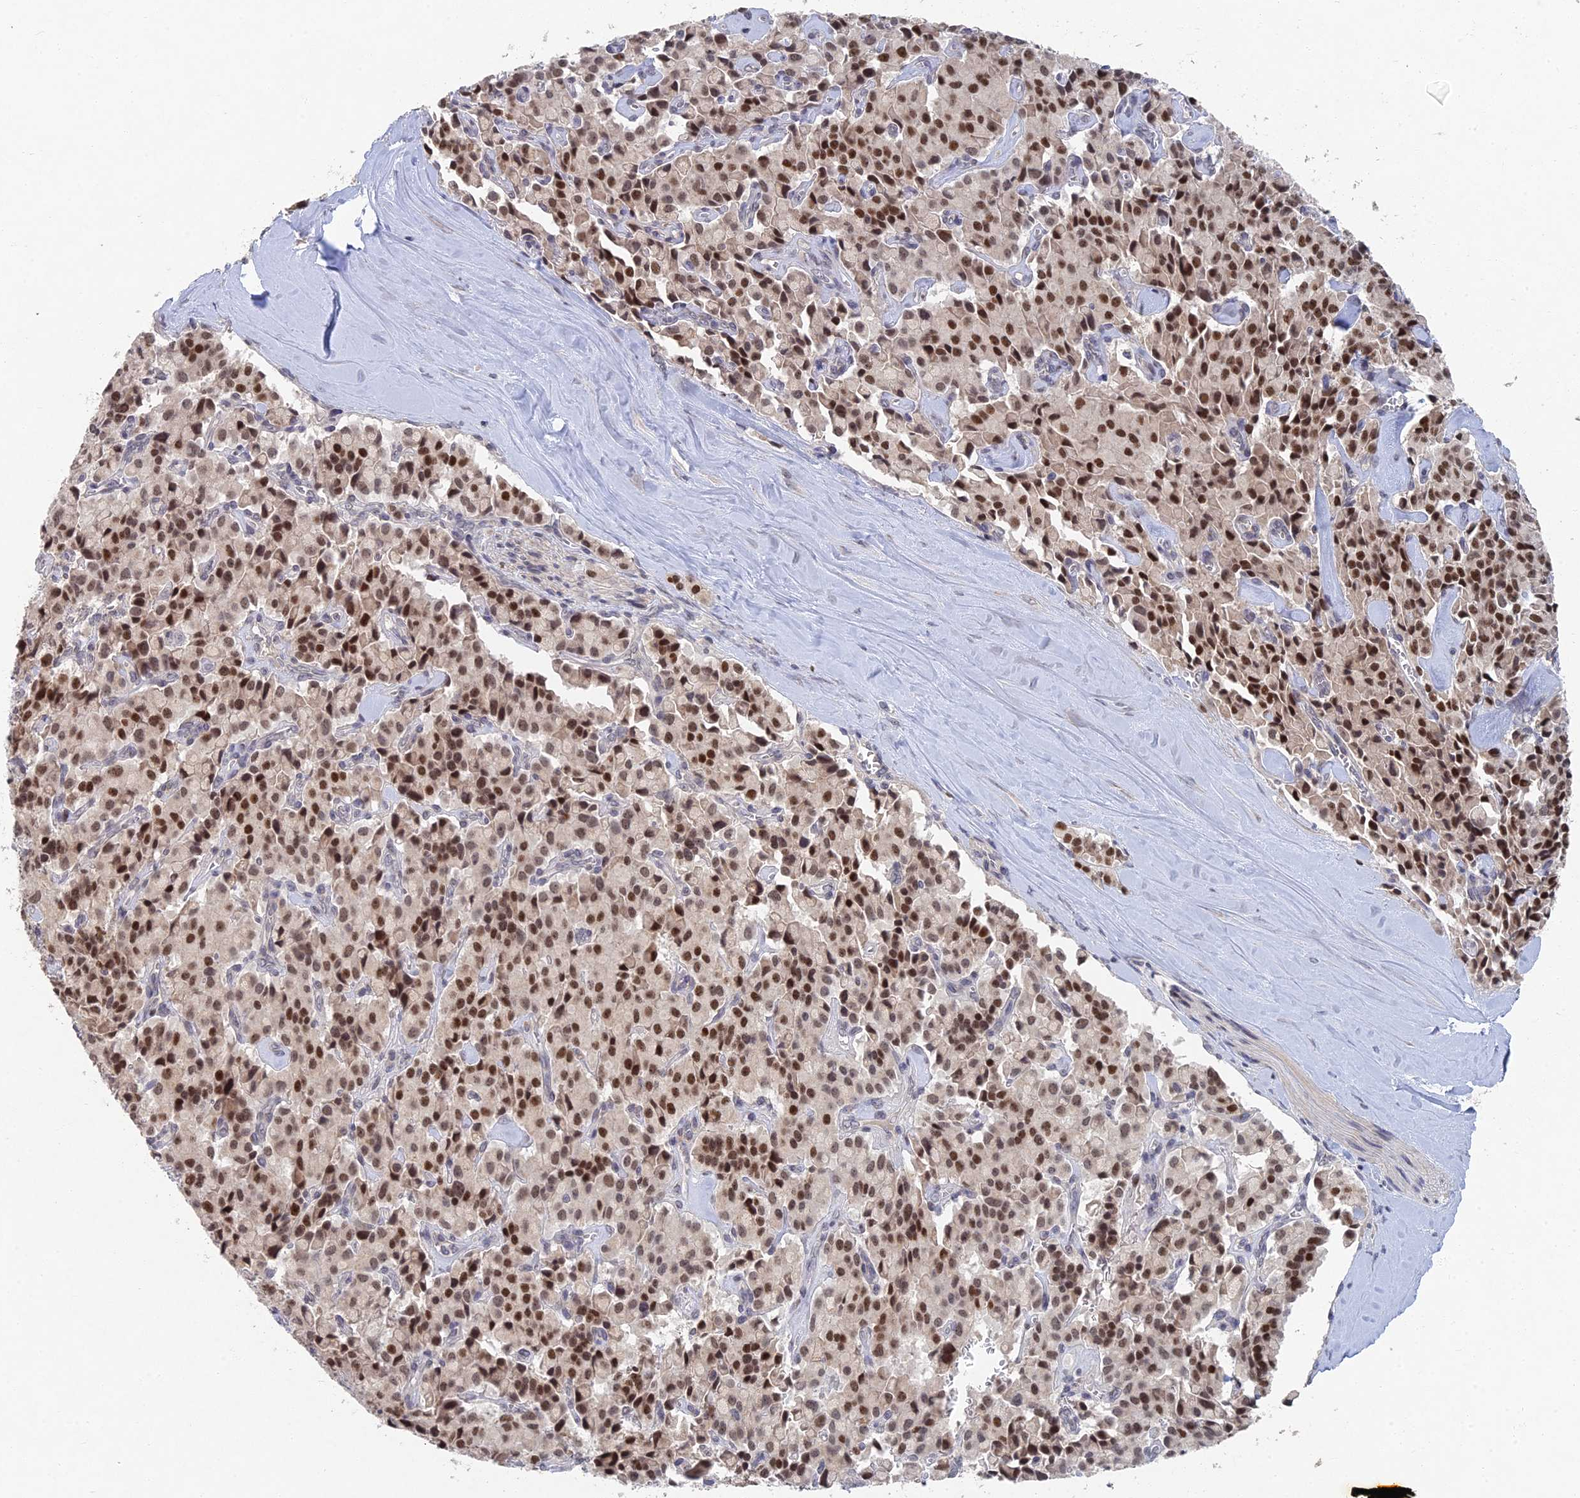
{"staining": {"intensity": "moderate", "quantity": ">75%", "location": "nuclear"}, "tissue": "pancreatic cancer", "cell_type": "Tumor cells", "image_type": "cancer", "snomed": [{"axis": "morphology", "description": "Adenocarcinoma, NOS"}, {"axis": "topography", "description": "Pancreas"}], "caption": "Immunohistochemistry (DAB (3,3'-diaminobenzidine)) staining of pancreatic adenocarcinoma shows moderate nuclear protein expression in about >75% of tumor cells.", "gene": "GNA15", "patient": {"sex": "male", "age": 65}}